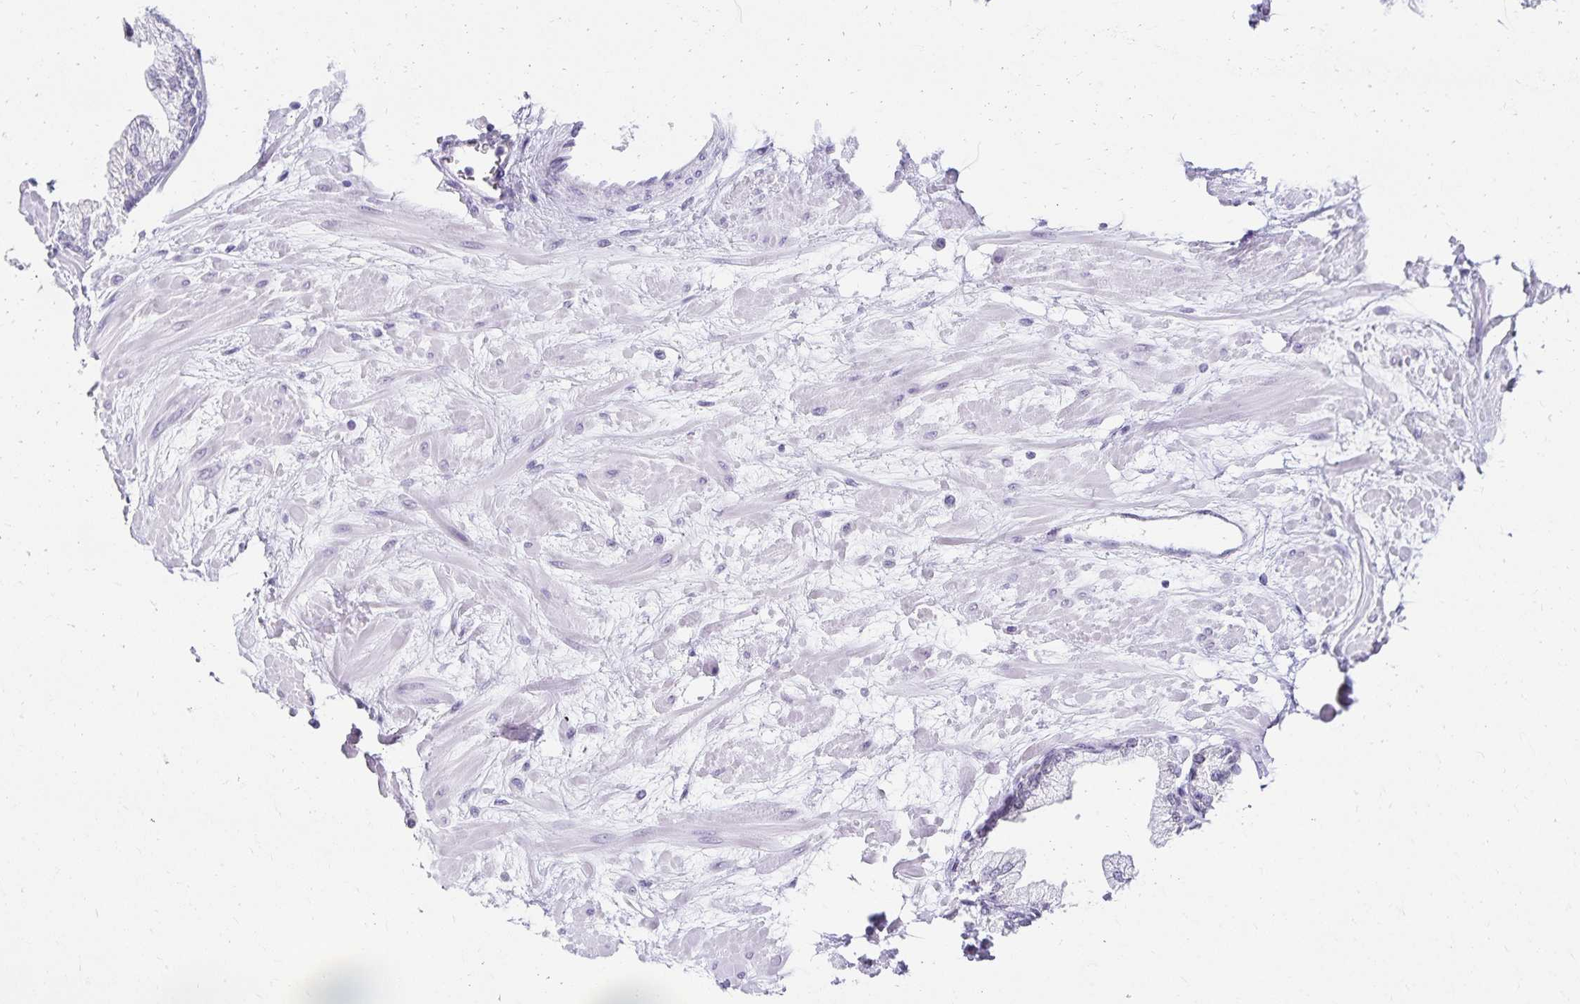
{"staining": {"intensity": "negative", "quantity": "none", "location": "none"}, "tissue": "prostate", "cell_type": "Glandular cells", "image_type": "normal", "snomed": [{"axis": "morphology", "description": "Normal tissue, NOS"}, {"axis": "topography", "description": "Prostate"}, {"axis": "topography", "description": "Peripheral nerve tissue"}], "caption": "DAB immunohistochemical staining of normal human prostate shows no significant expression in glandular cells. (DAB IHC visualized using brightfield microscopy, high magnification).", "gene": "C20orf85", "patient": {"sex": "male", "age": 61}}